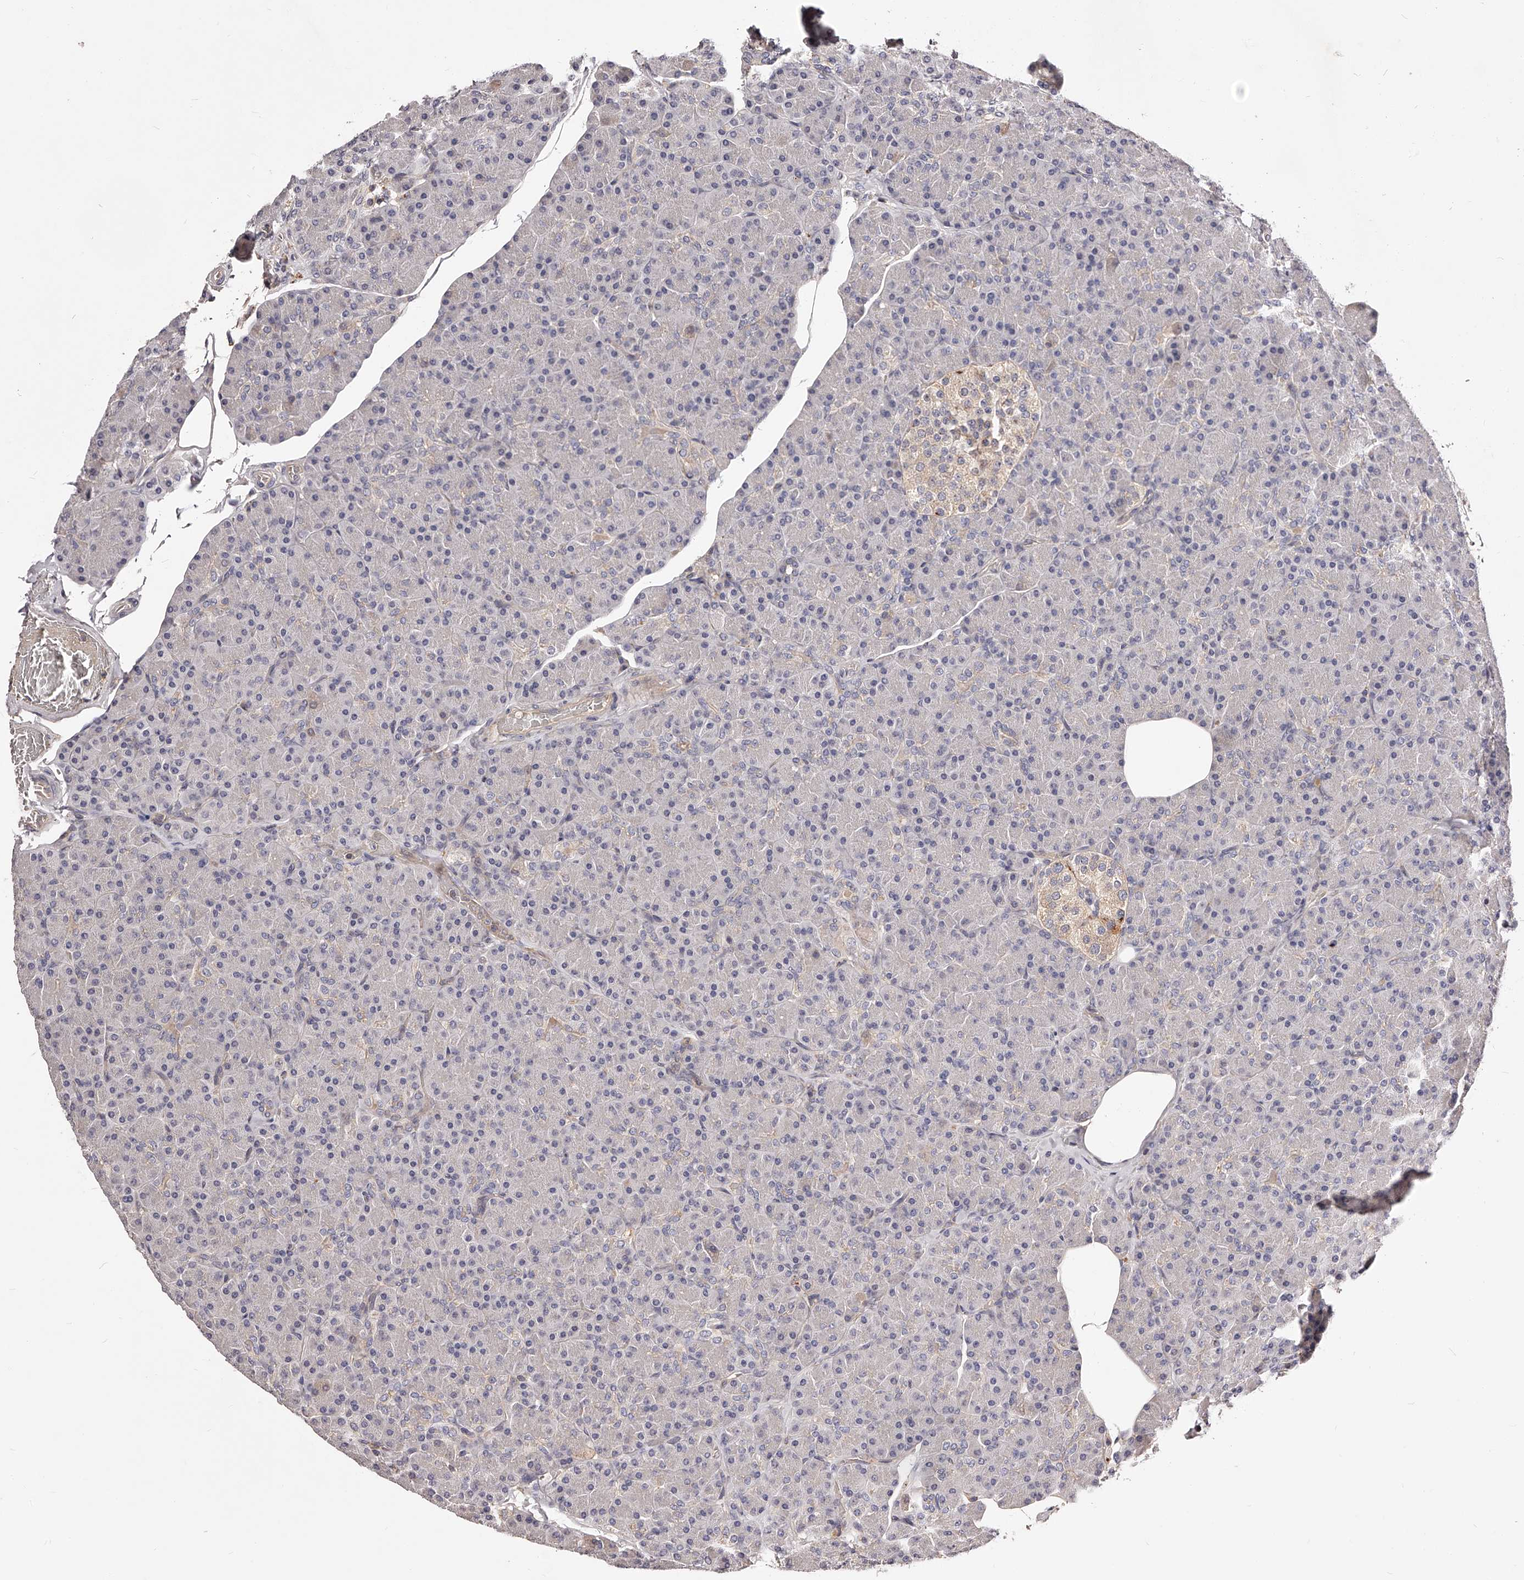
{"staining": {"intensity": "negative", "quantity": "none", "location": "none"}, "tissue": "pancreas", "cell_type": "Exocrine glandular cells", "image_type": "normal", "snomed": [{"axis": "morphology", "description": "Normal tissue, NOS"}, {"axis": "topography", "description": "Pancreas"}], "caption": "A high-resolution image shows IHC staining of benign pancreas, which displays no significant staining in exocrine glandular cells.", "gene": "PHACTR1", "patient": {"sex": "female", "age": 43}}